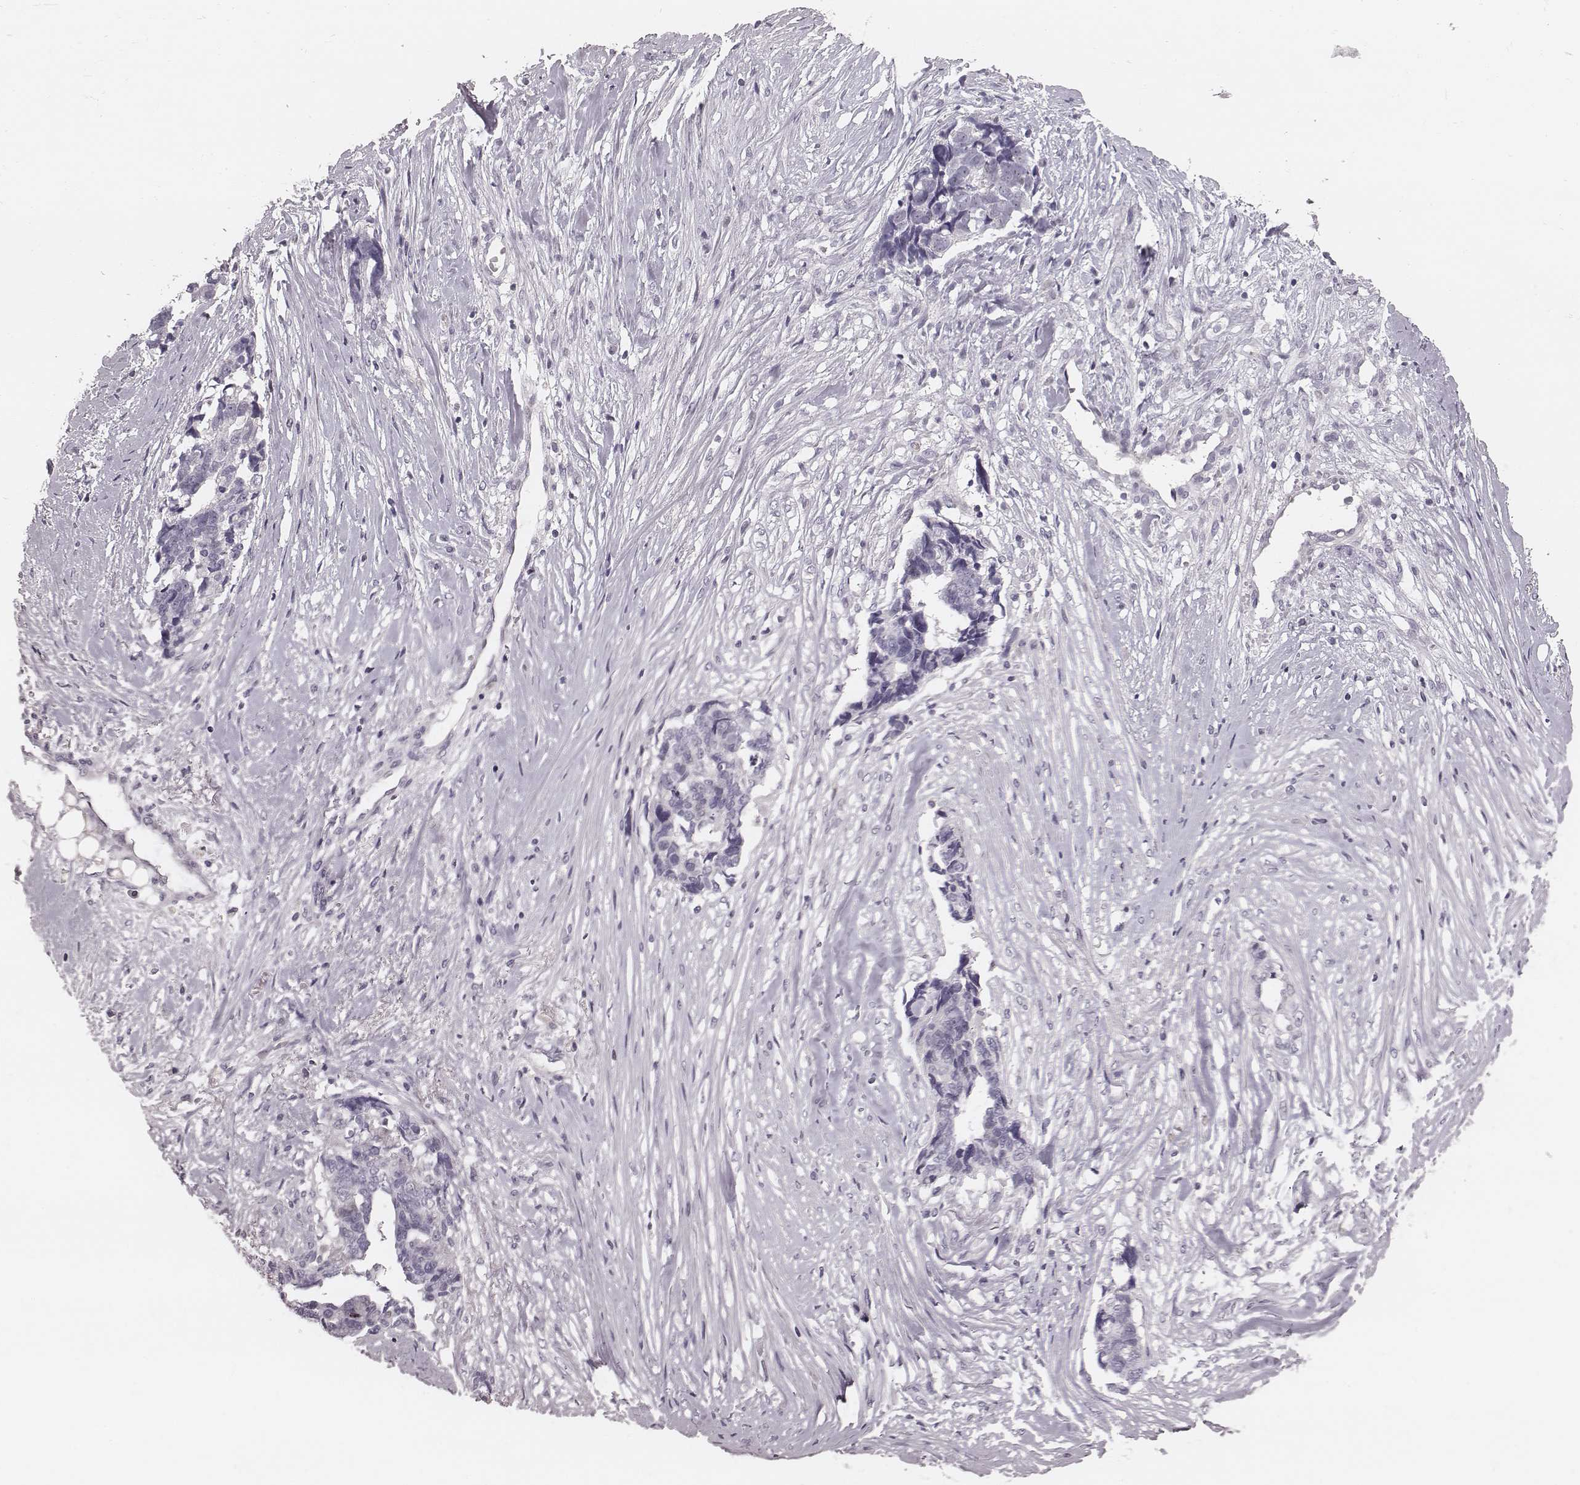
{"staining": {"intensity": "negative", "quantity": "none", "location": "none"}, "tissue": "ovarian cancer", "cell_type": "Tumor cells", "image_type": "cancer", "snomed": [{"axis": "morphology", "description": "Cystadenocarcinoma, serous, NOS"}, {"axis": "topography", "description": "Ovary"}], "caption": "Tumor cells are negative for brown protein staining in ovarian cancer (serous cystadenocarcinoma).", "gene": "S100Z", "patient": {"sex": "female", "age": 69}}